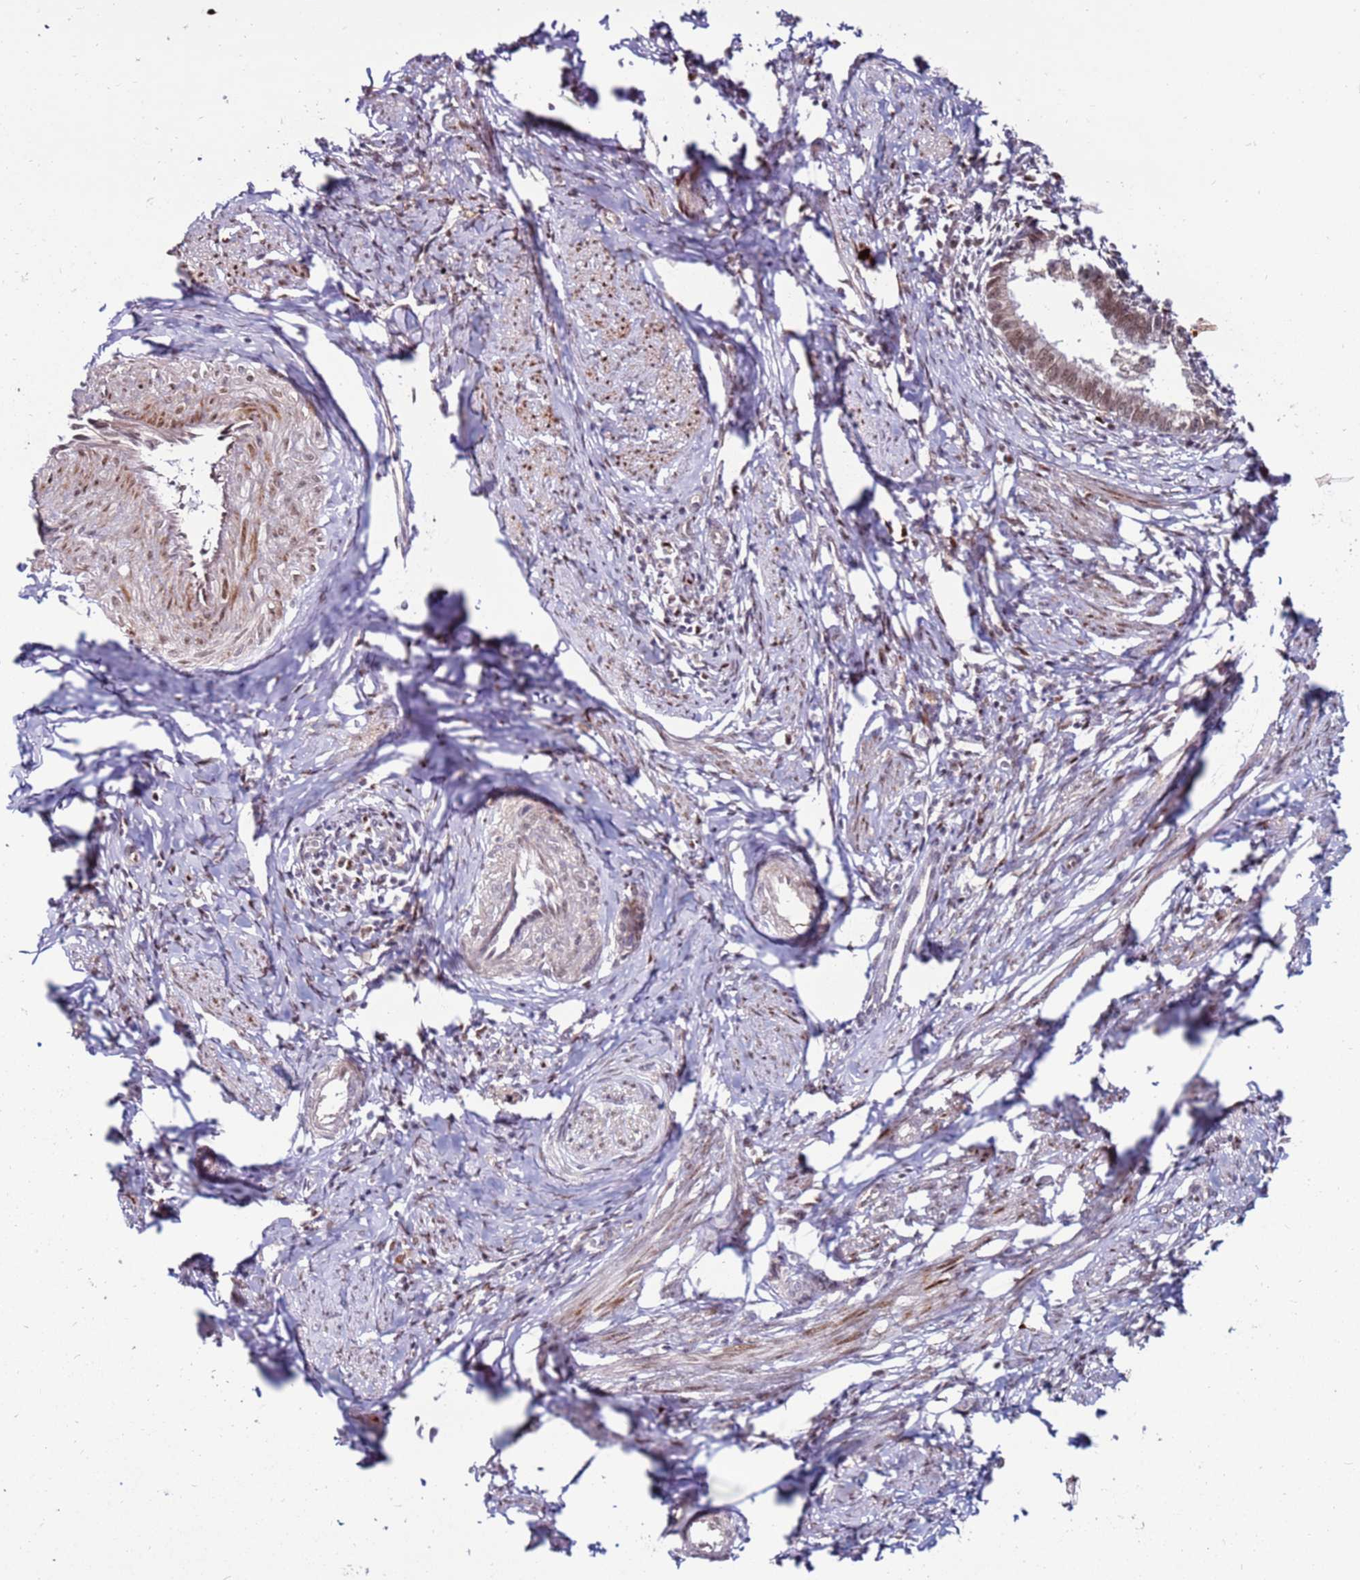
{"staining": {"intensity": "weak", "quantity": ">75%", "location": "nuclear"}, "tissue": "cervical cancer", "cell_type": "Tumor cells", "image_type": "cancer", "snomed": [{"axis": "morphology", "description": "Adenocarcinoma, NOS"}, {"axis": "topography", "description": "Cervix"}], "caption": "A photomicrograph of cervical adenocarcinoma stained for a protein exhibits weak nuclear brown staining in tumor cells.", "gene": "KPNA4", "patient": {"sex": "female", "age": 36}}